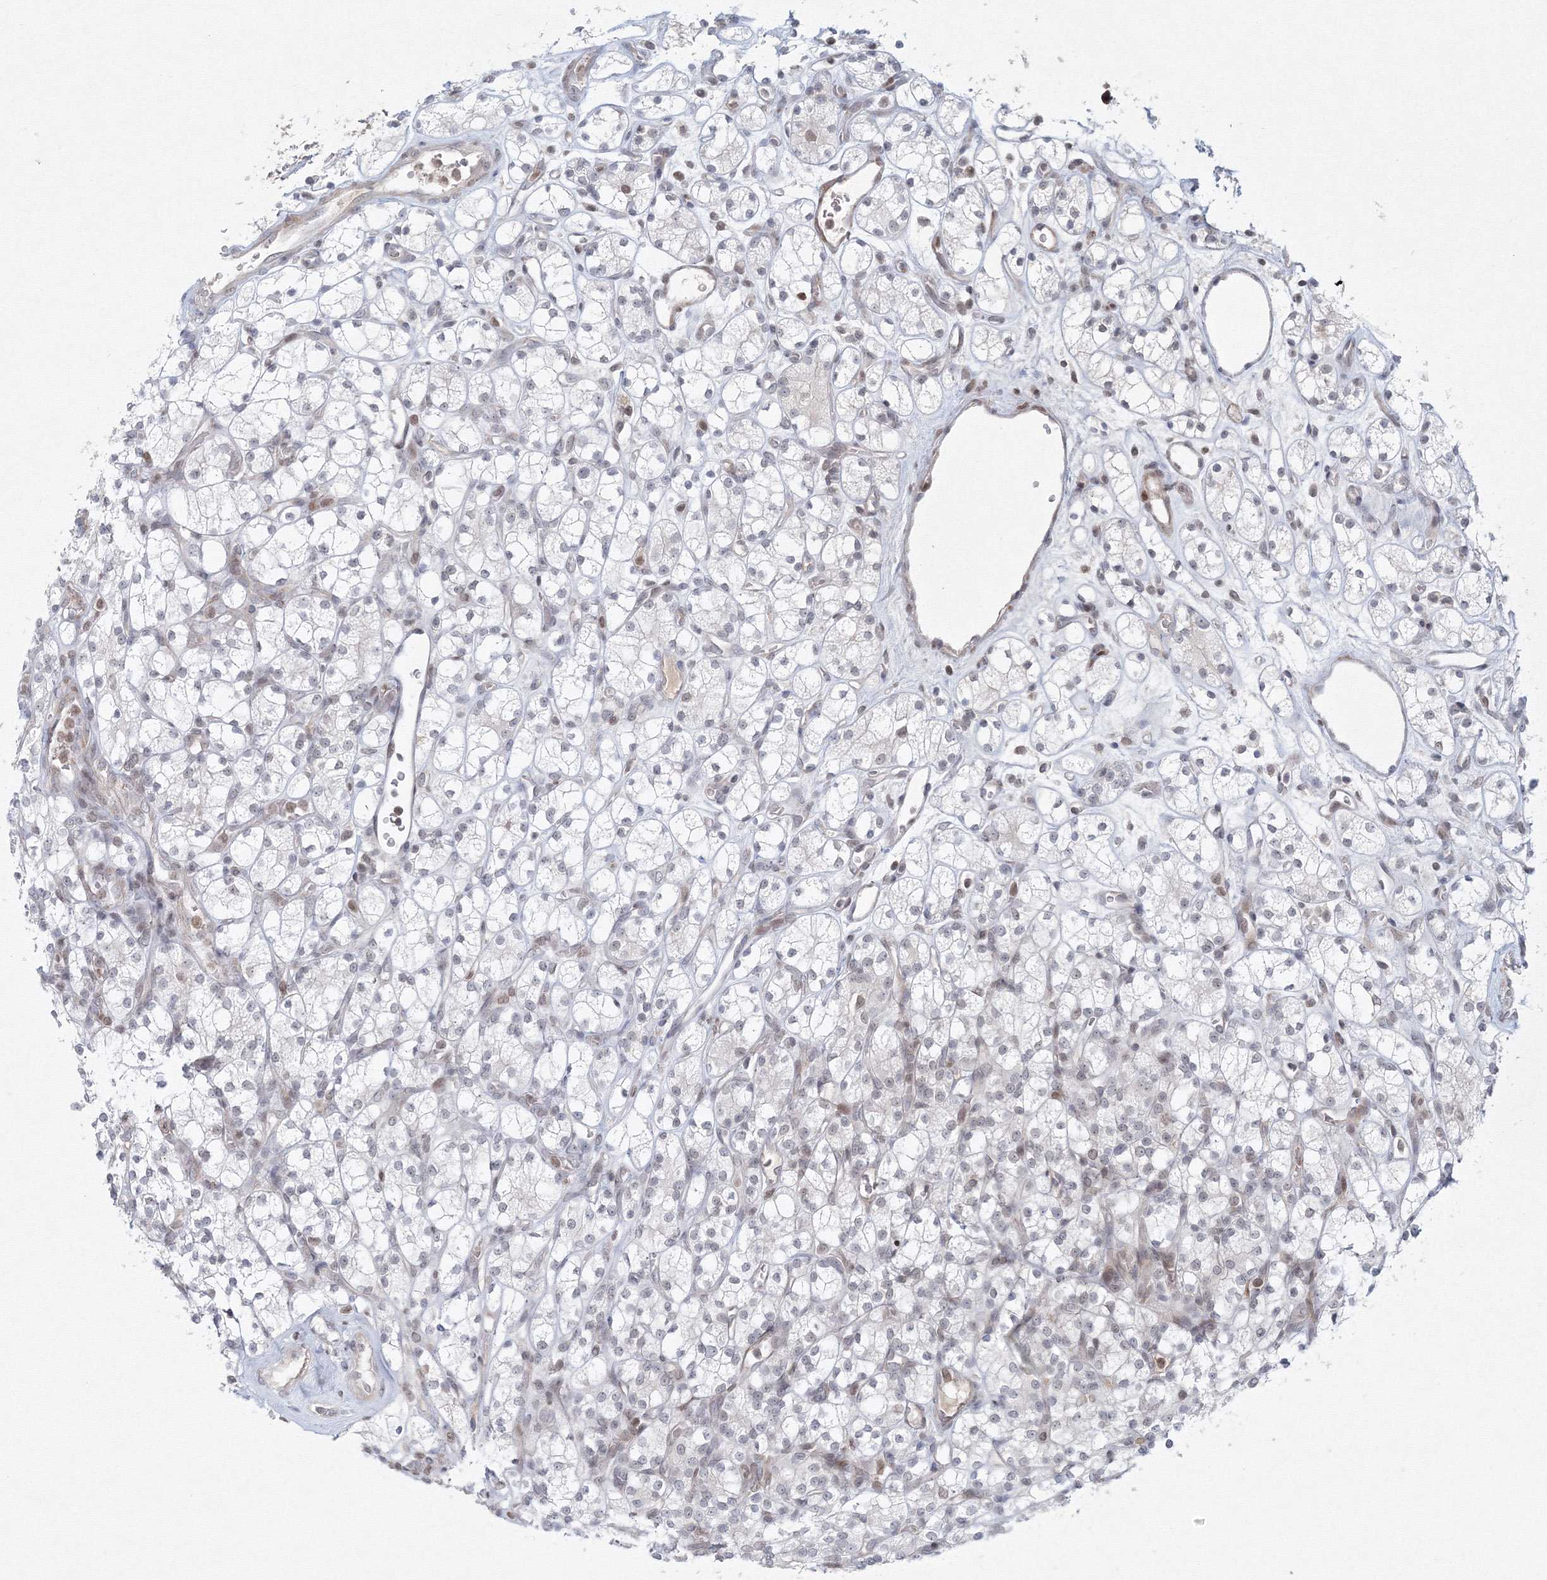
{"staining": {"intensity": "negative", "quantity": "none", "location": "none"}, "tissue": "renal cancer", "cell_type": "Tumor cells", "image_type": "cancer", "snomed": [{"axis": "morphology", "description": "Adenocarcinoma, NOS"}, {"axis": "topography", "description": "Kidney"}], "caption": "An IHC photomicrograph of adenocarcinoma (renal) is shown. There is no staining in tumor cells of adenocarcinoma (renal).", "gene": "KIF4A", "patient": {"sex": "male", "age": 77}}